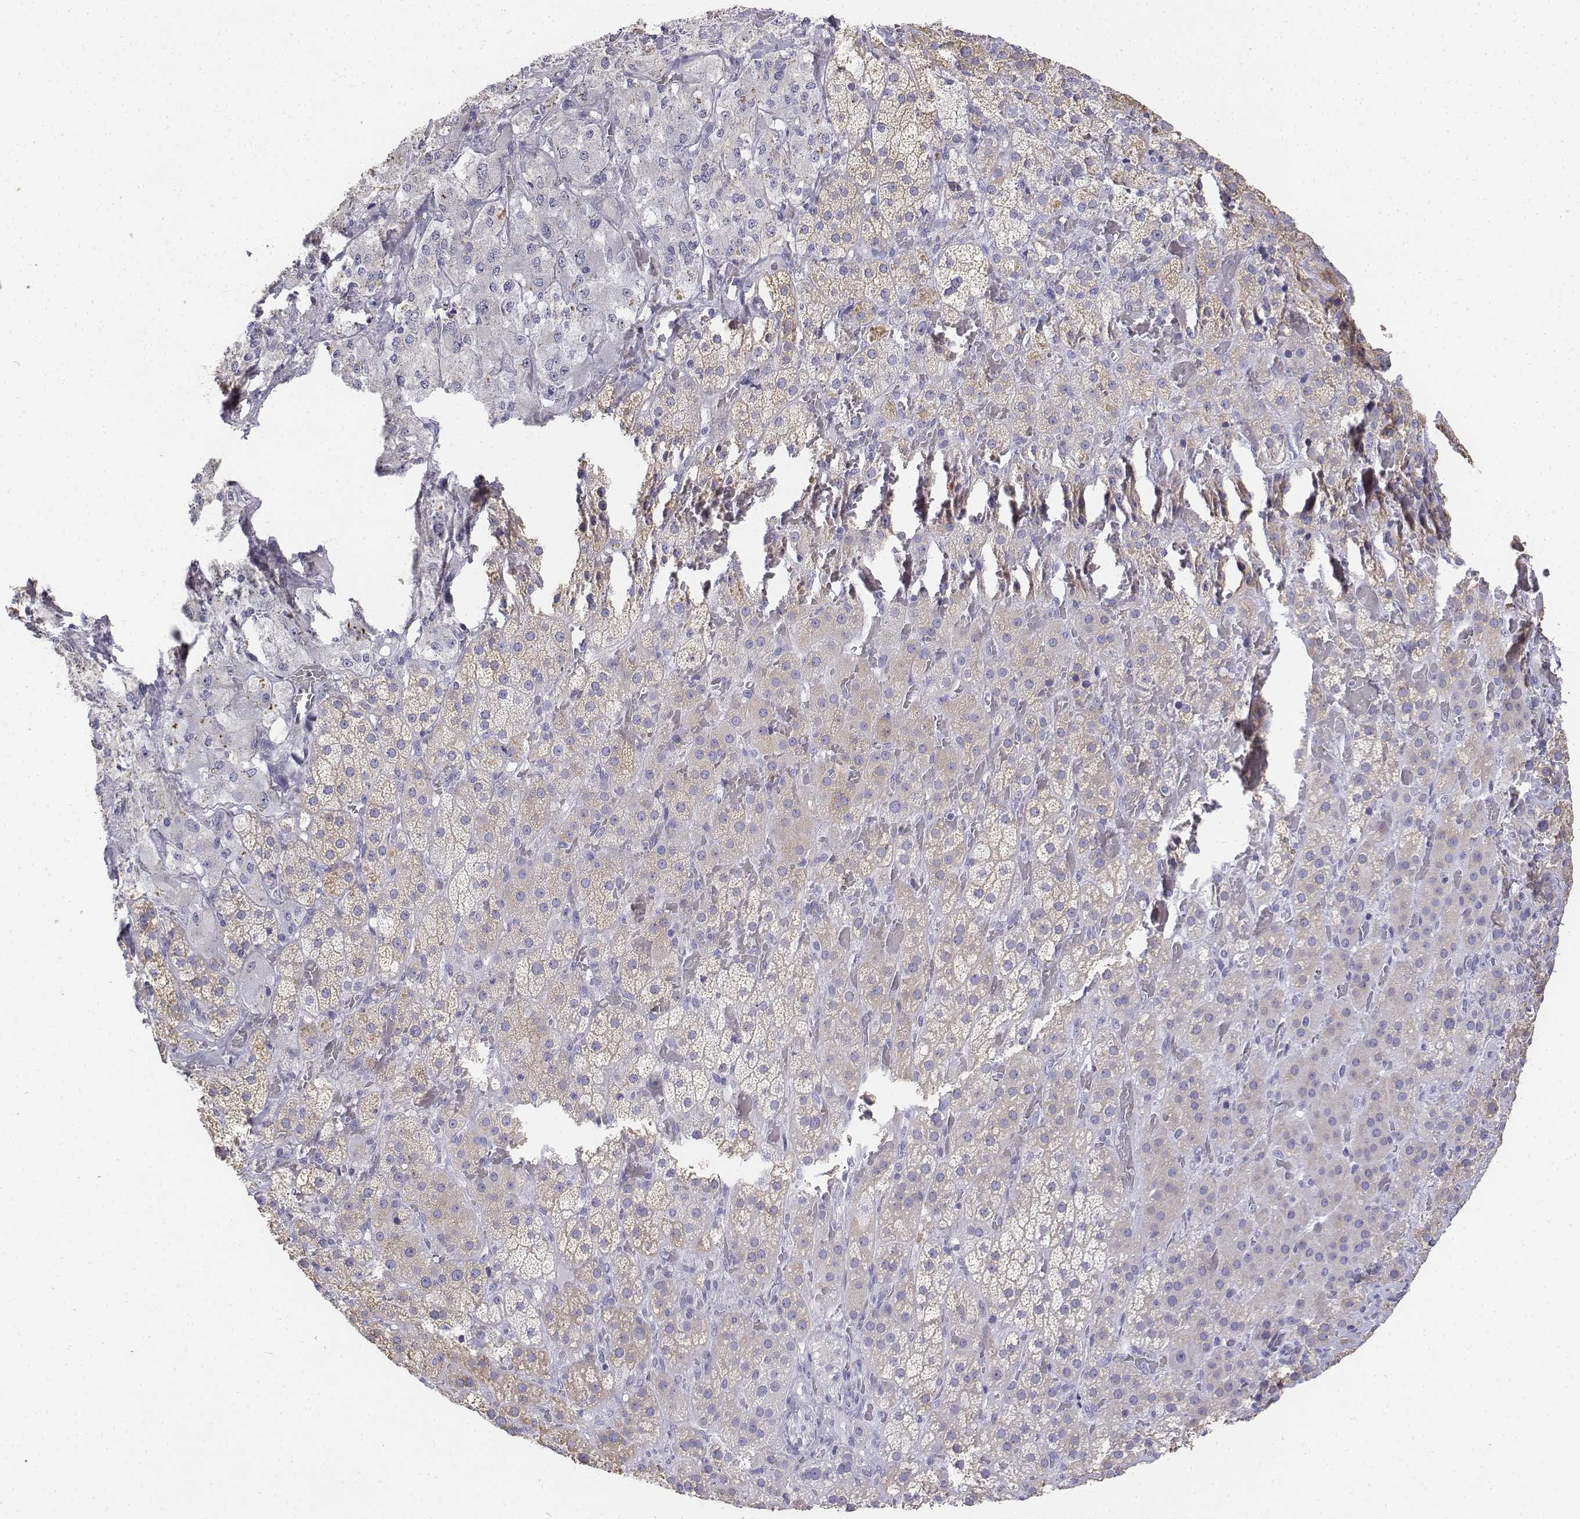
{"staining": {"intensity": "negative", "quantity": "none", "location": "none"}, "tissue": "adrenal gland", "cell_type": "Glandular cells", "image_type": "normal", "snomed": [{"axis": "morphology", "description": "Normal tissue, NOS"}, {"axis": "topography", "description": "Adrenal gland"}], "caption": "The photomicrograph exhibits no significant staining in glandular cells of adrenal gland.", "gene": "LGSN", "patient": {"sex": "male", "age": 57}}